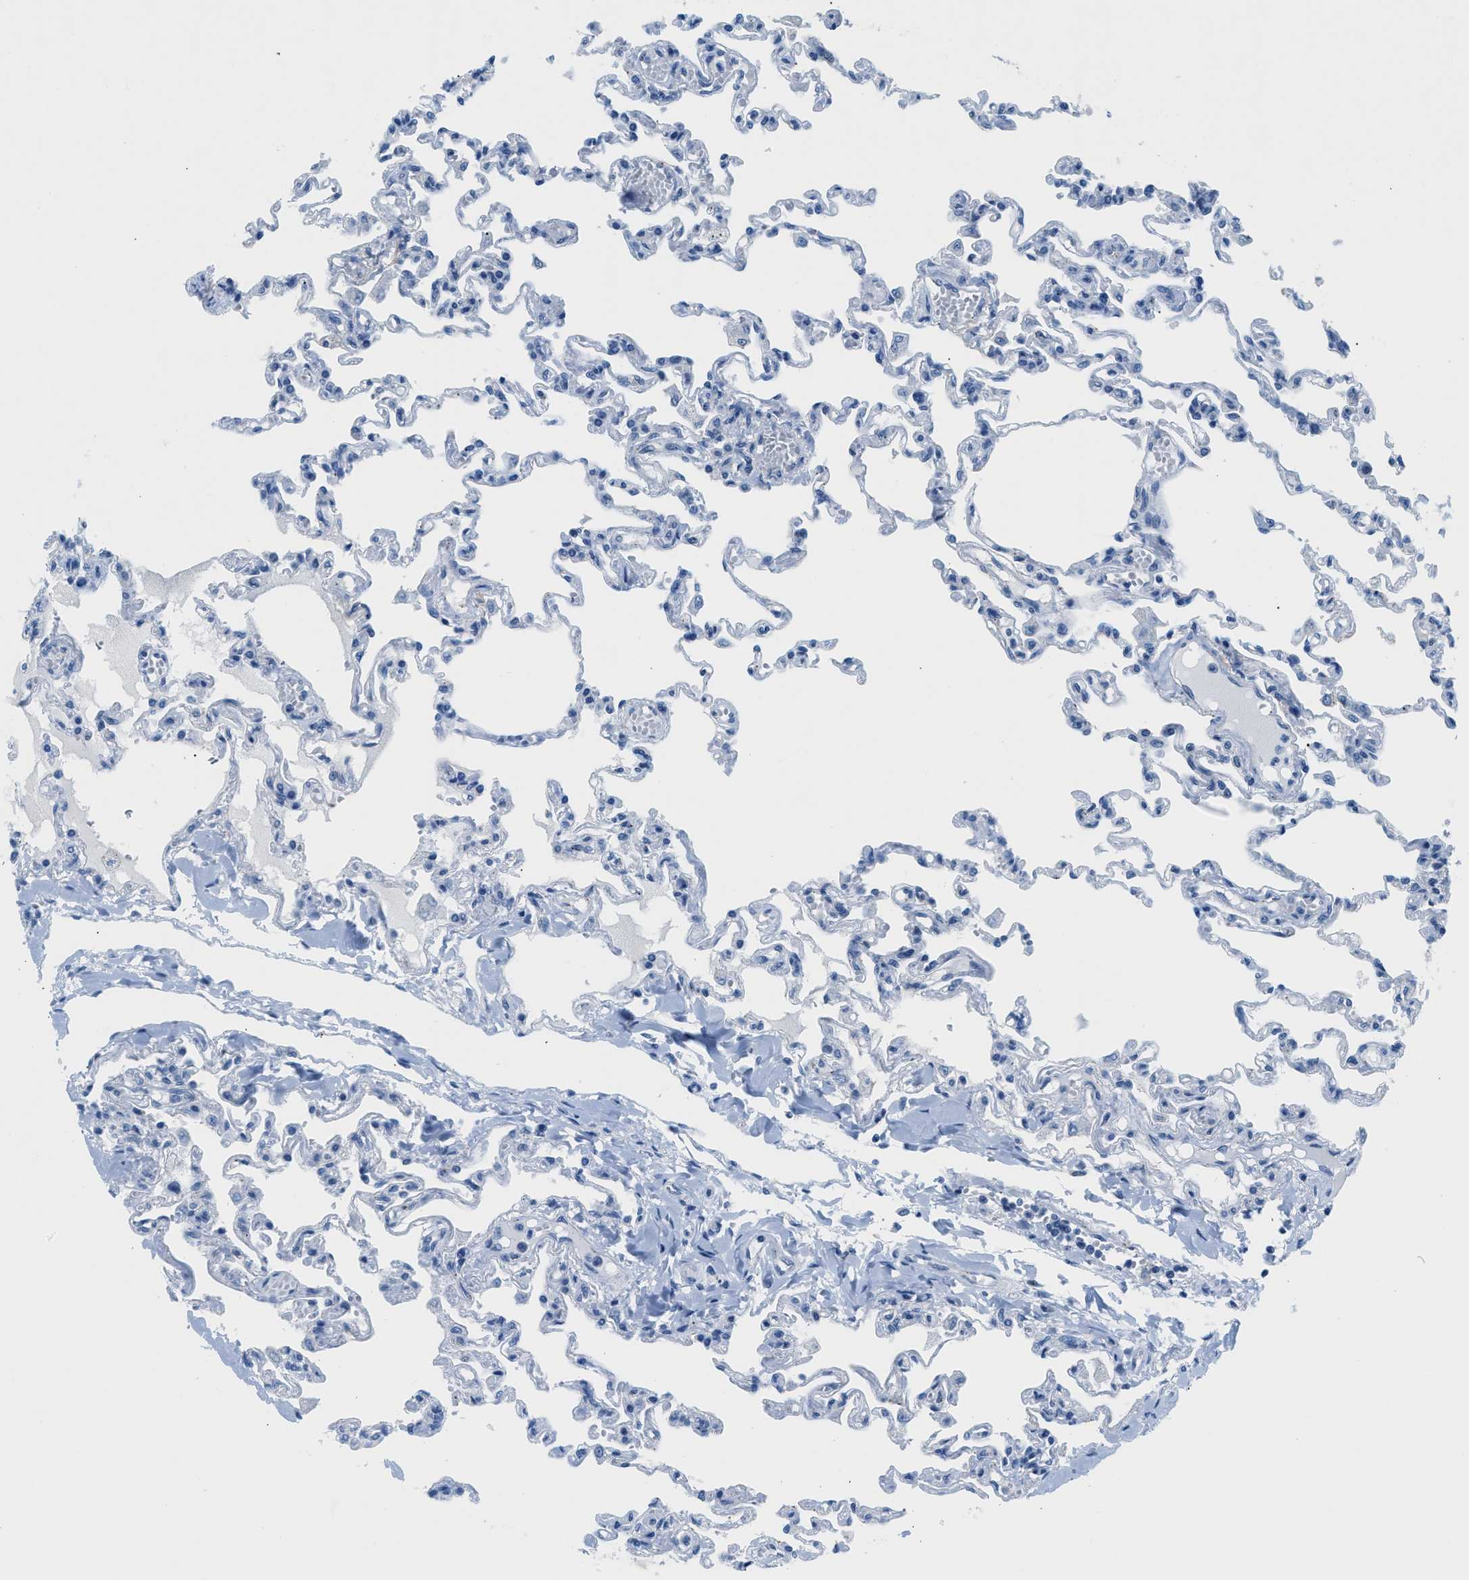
{"staining": {"intensity": "negative", "quantity": "none", "location": "none"}, "tissue": "lung", "cell_type": "Alveolar cells", "image_type": "normal", "snomed": [{"axis": "morphology", "description": "Normal tissue, NOS"}, {"axis": "topography", "description": "Lung"}], "caption": "This is an IHC photomicrograph of benign lung. There is no positivity in alveolar cells.", "gene": "FDCSP", "patient": {"sex": "male", "age": 21}}